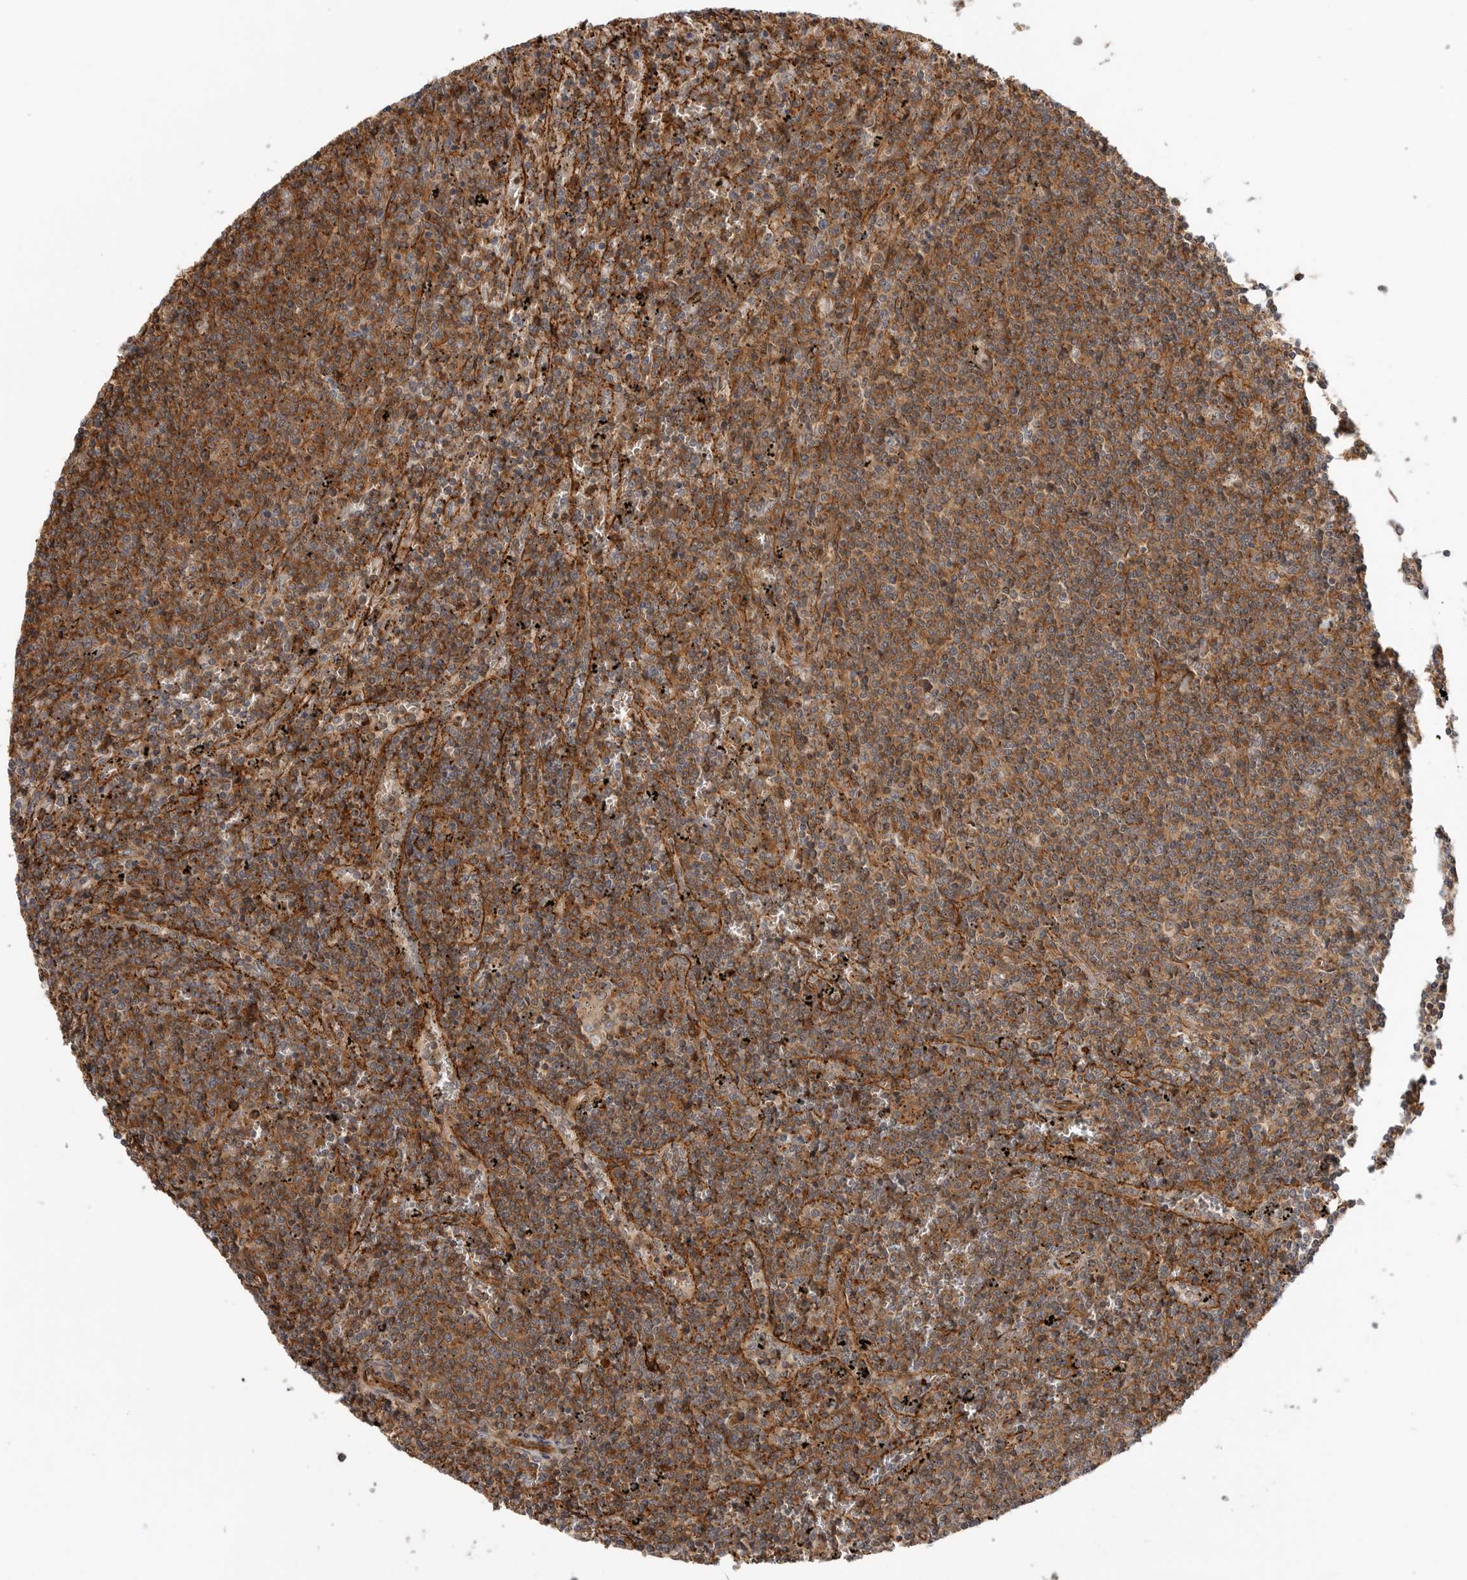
{"staining": {"intensity": "moderate", "quantity": ">75%", "location": "cytoplasmic/membranous"}, "tissue": "lymphoma", "cell_type": "Tumor cells", "image_type": "cancer", "snomed": [{"axis": "morphology", "description": "Malignant lymphoma, non-Hodgkin's type, Low grade"}, {"axis": "topography", "description": "Spleen"}], "caption": "IHC staining of lymphoma, which displays medium levels of moderate cytoplasmic/membranous expression in approximately >75% of tumor cells indicating moderate cytoplasmic/membranous protein staining. The staining was performed using DAB (3,3'-diaminobenzidine) (brown) for protein detection and nuclei were counterstained in hematoxylin (blue).", "gene": "GPATCH2", "patient": {"sex": "female", "age": 50}}